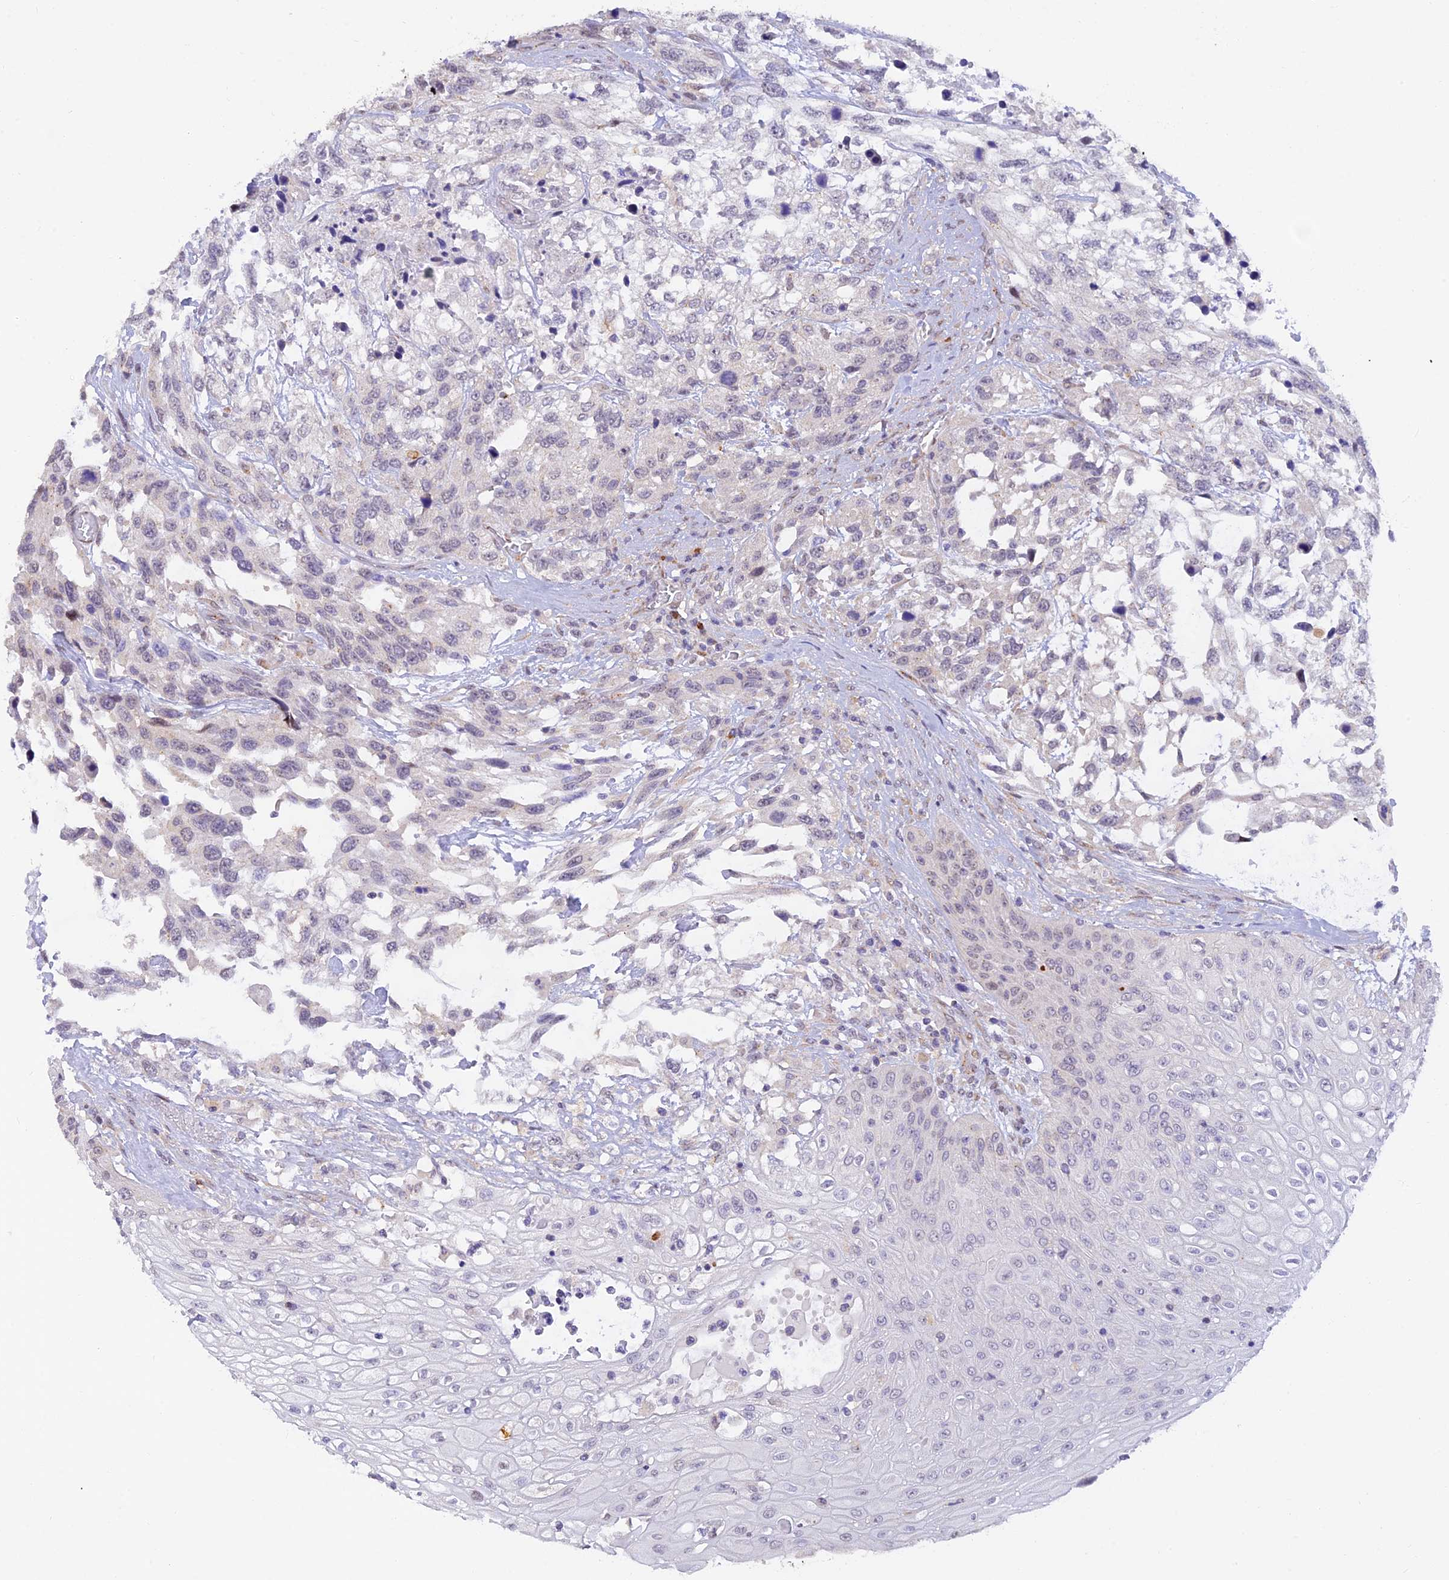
{"staining": {"intensity": "negative", "quantity": "none", "location": "none"}, "tissue": "urothelial cancer", "cell_type": "Tumor cells", "image_type": "cancer", "snomed": [{"axis": "morphology", "description": "Urothelial carcinoma, High grade"}, {"axis": "topography", "description": "Urinary bladder"}], "caption": "Immunohistochemistry histopathology image of neoplastic tissue: urothelial carcinoma (high-grade) stained with DAB (3,3'-diaminobenzidine) shows no significant protein expression in tumor cells. Brightfield microscopy of IHC stained with DAB (brown) and hematoxylin (blue), captured at high magnification.", "gene": "INKA1", "patient": {"sex": "female", "age": 70}}